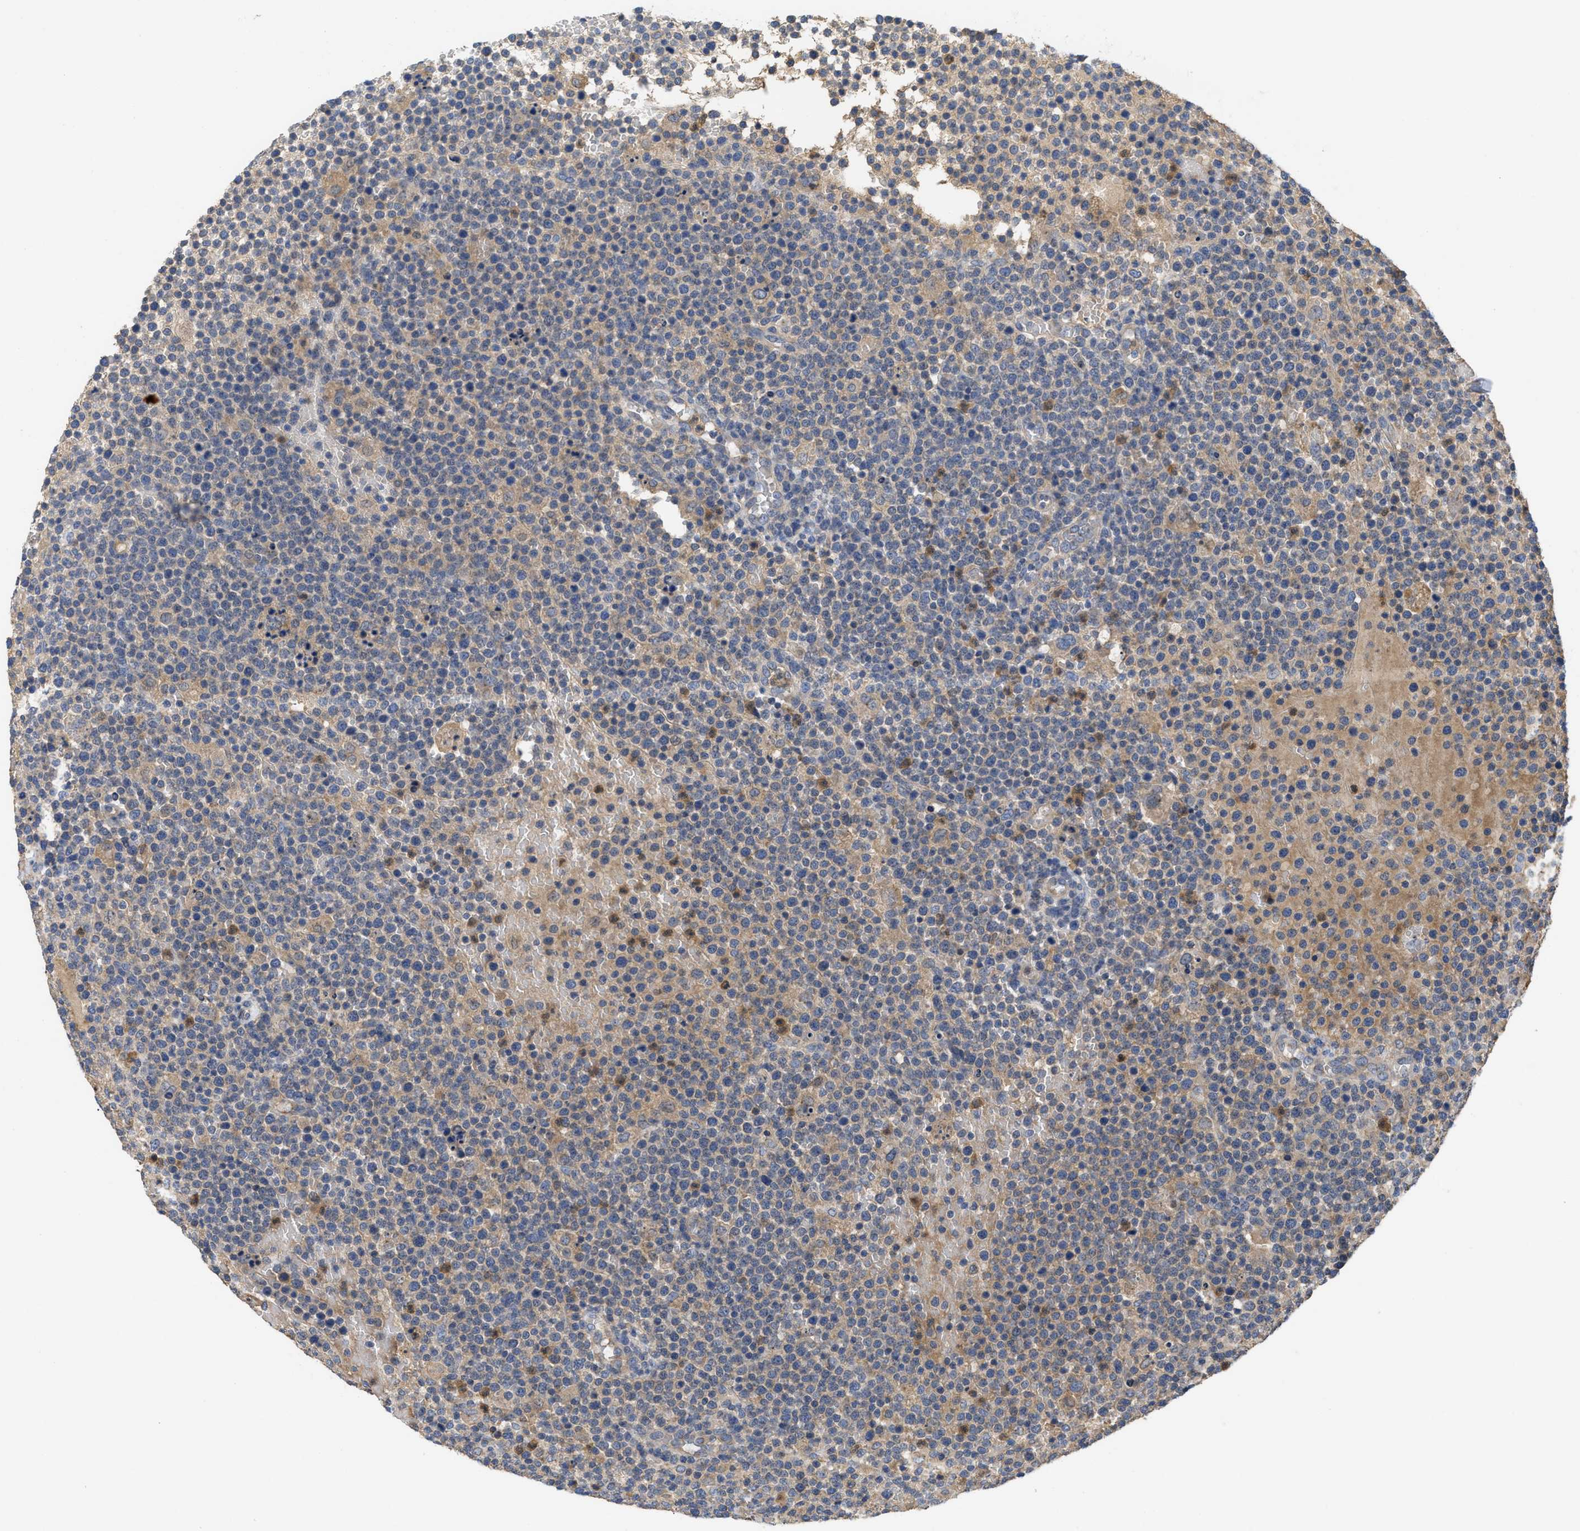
{"staining": {"intensity": "weak", "quantity": "<25%", "location": "cytoplasmic/membranous"}, "tissue": "lymphoma", "cell_type": "Tumor cells", "image_type": "cancer", "snomed": [{"axis": "morphology", "description": "Malignant lymphoma, non-Hodgkin's type, High grade"}, {"axis": "topography", "description": "Lymph node"}], "caption": "Tumor cells show no significant protein staining in high-grade malignant lymphoma, non-Hodgkin's type.", "gene": "RNF216", "patient": {"sex": "male", "age": 61}}